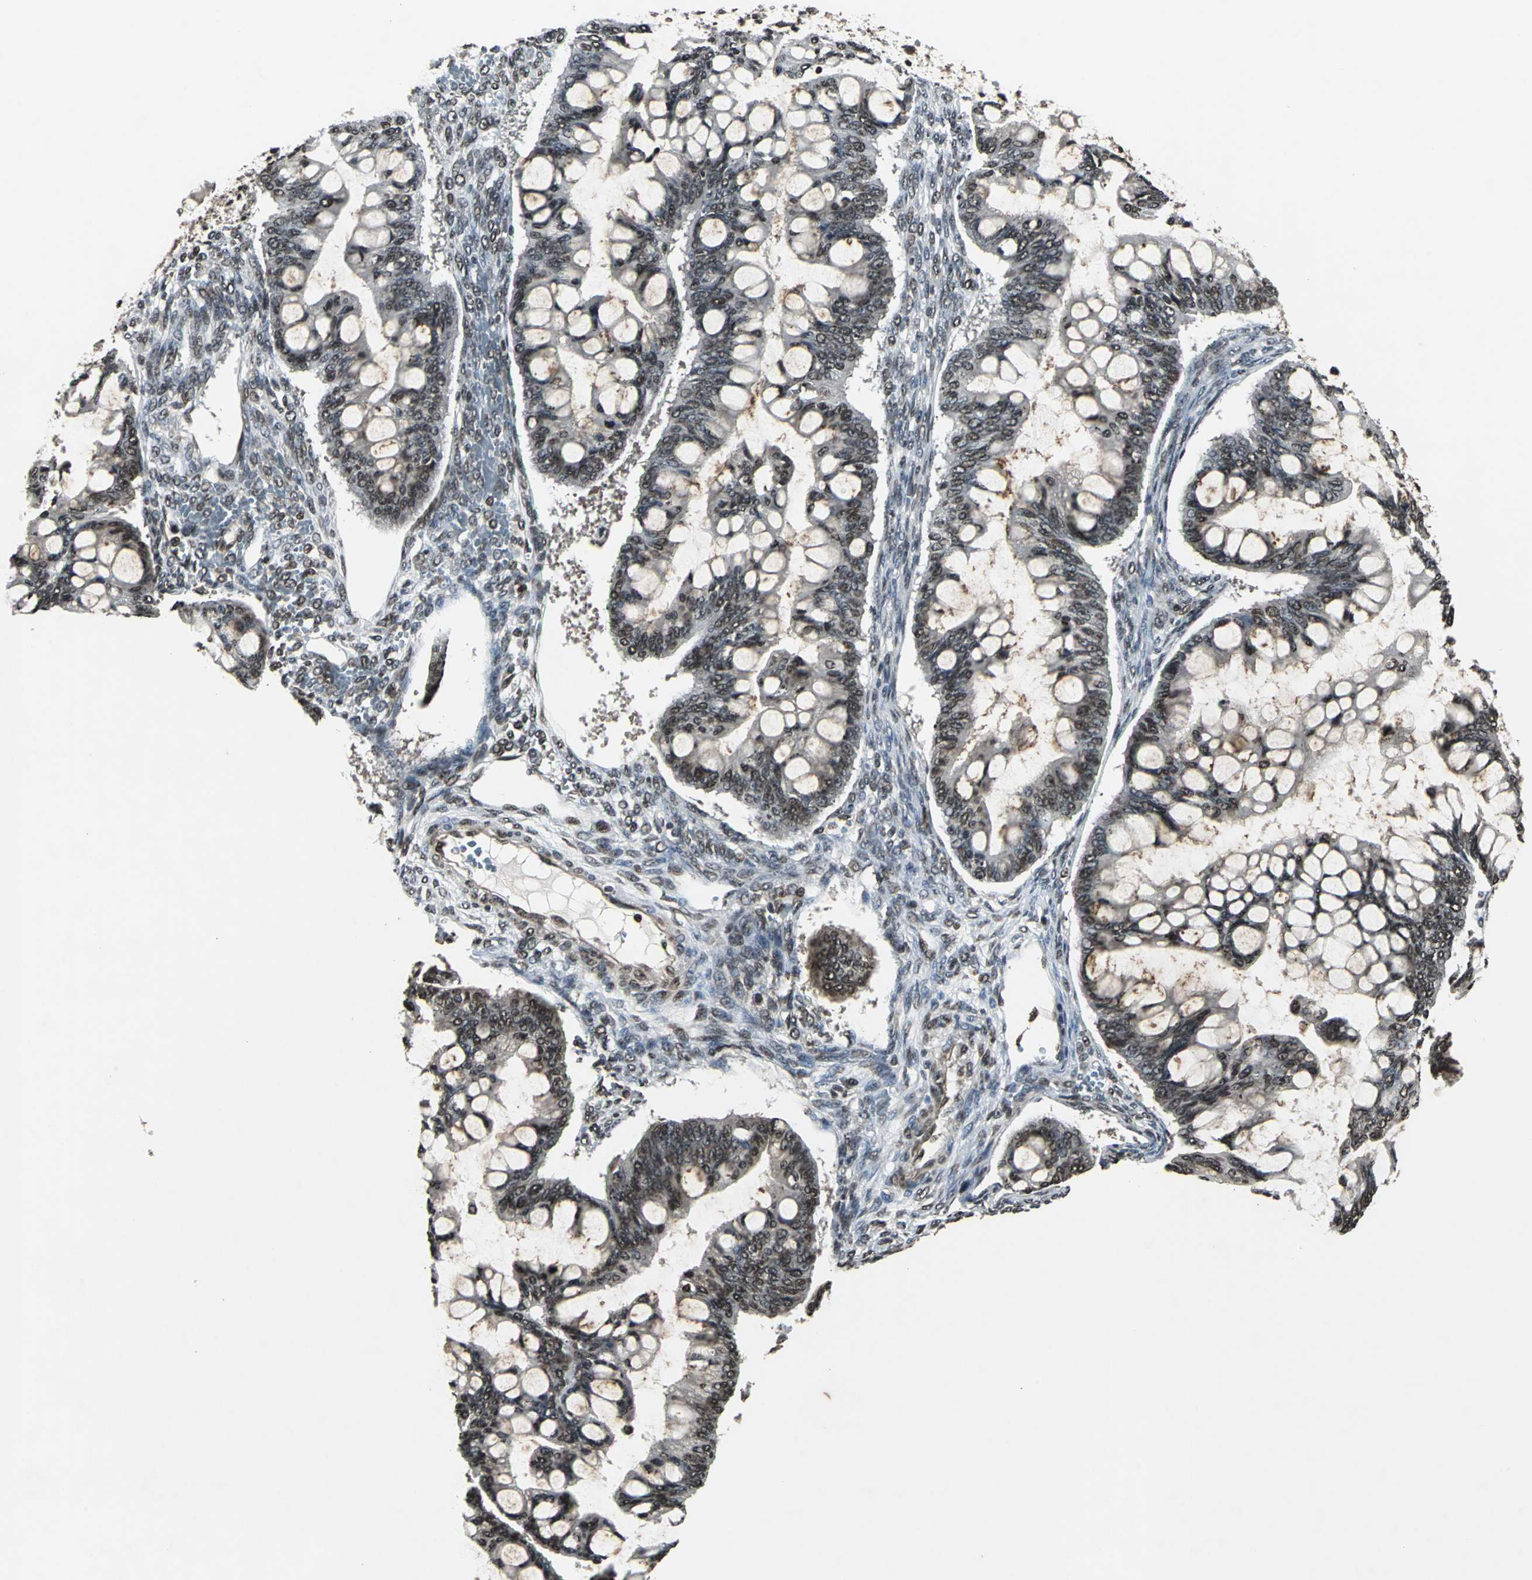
{"staining": {"intensity": "moderate", "quantity": "25%-75%", "location": "cytoplasmic/membranous,nuclear"}, "tissue": "ovarian cancer", "cell_type": "Tumor cells", "image_type": "cancer", "snomed": [{"axis": "morphology", "description": "Cystadenocarcinoma, mucinous, NOS"}, {"axis": "topography", "description": "Ovary"}], "caption": "A brown stain highlights moderate cytoplasmic/membranous and nuclear expression of a protein in human ovarian cancer (mucinous cystadenocarcinoma) tumor cells. The protein of interest is stained brown, and the nuclei are stained in blue (DAB (3,3'-diaminobenzidine) IHC with brightfield microscopy, high magnification).", "gene": "AHR", "patient": {"sex": "female", "age": 73}}